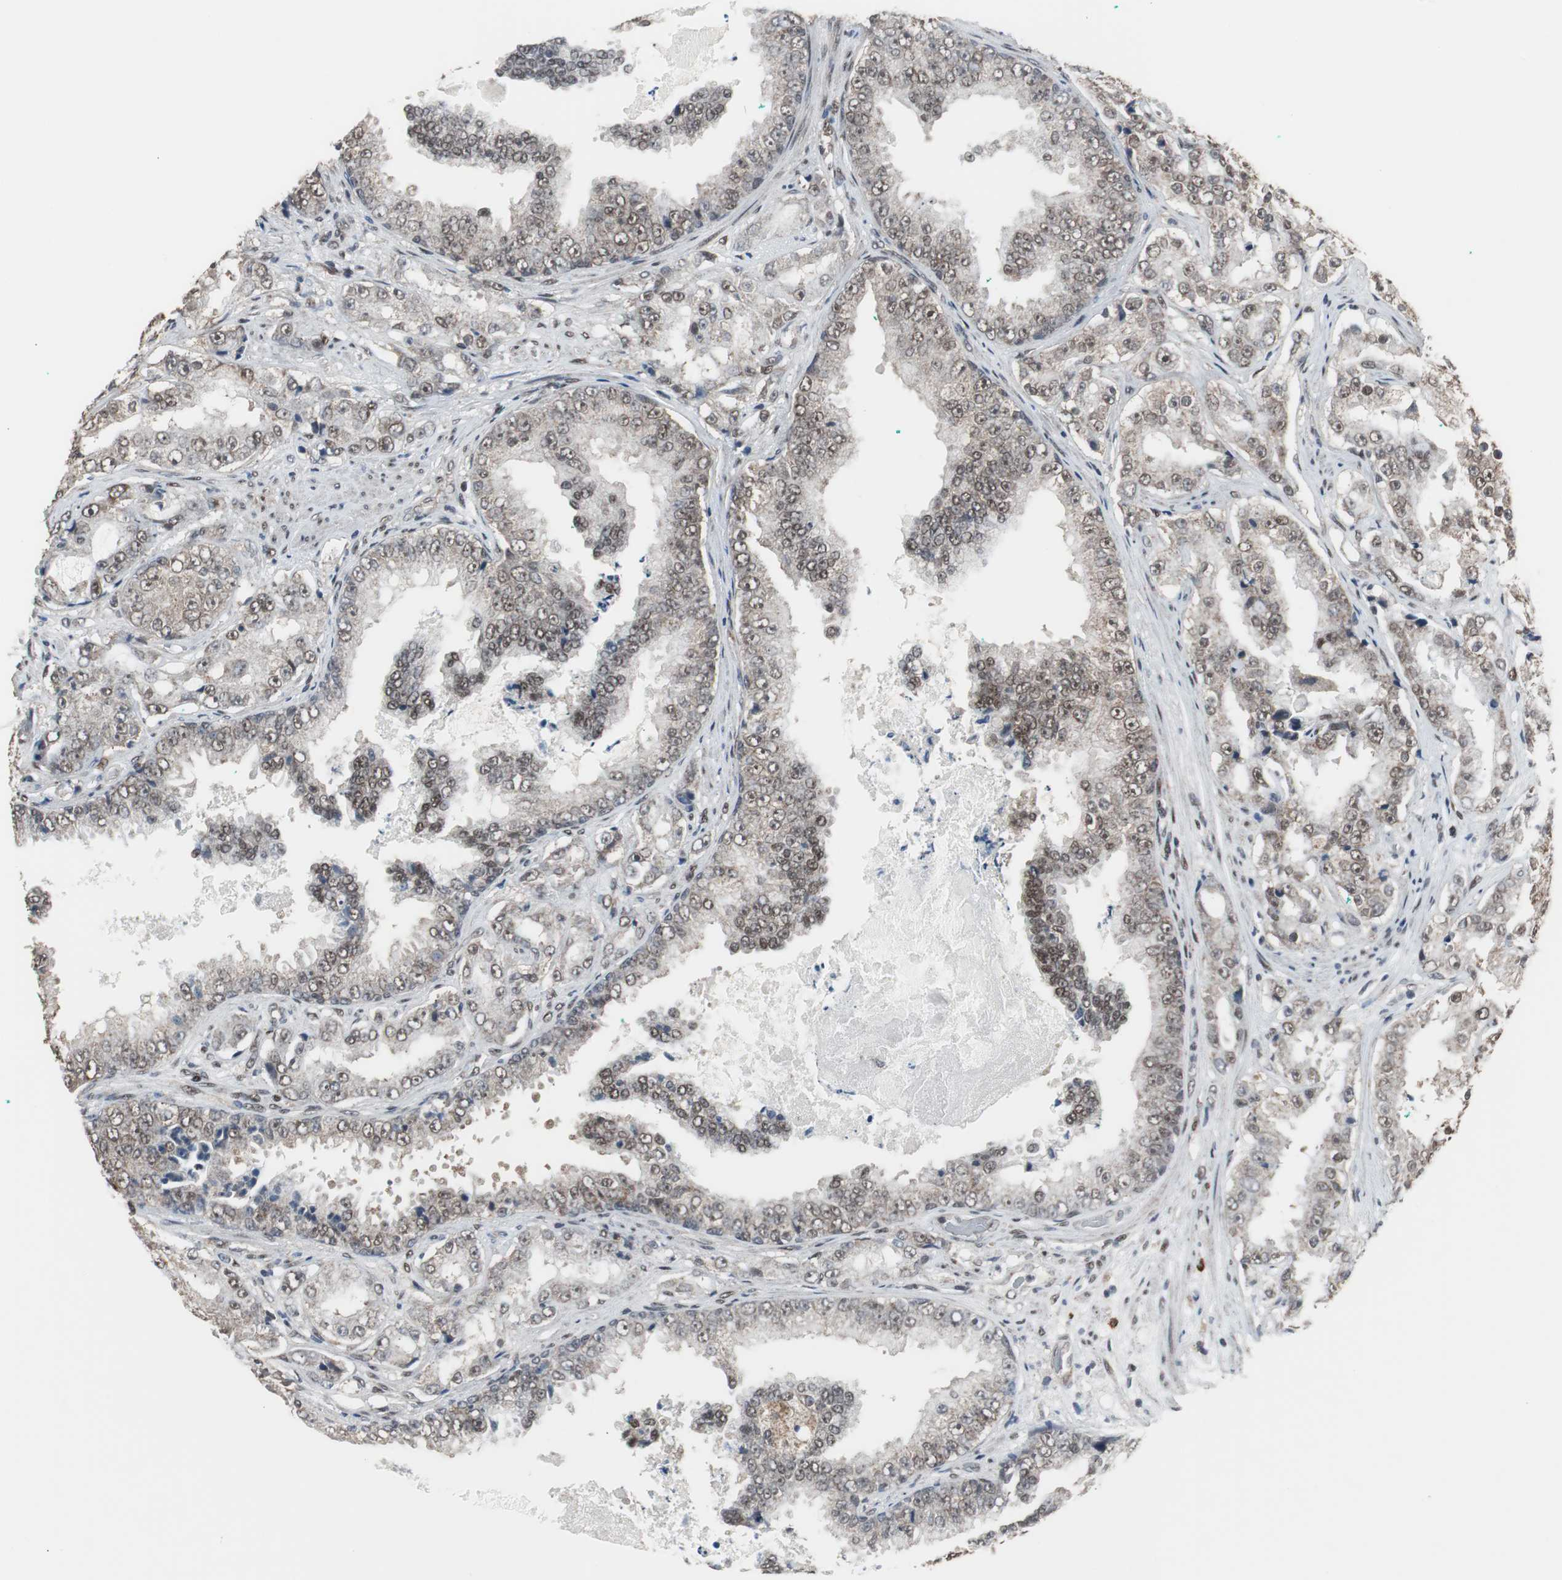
{"staining": {"intensity": "weak", "quantity": ">75%", "location": "nuclear"}, "tissue": "prostate cancer", "cell_type": "Tumor cells", "image_type": "cancer", "snomed": [{"axis": "morphology", "description": "Adenocarcinoma, High grade"}, {"axis": "topography", "description": "Prostate"}], "caption": "The micrograph exhibits a brown stain indicating the presence of a protein in the nuclear of tumor cells in prostate cancer (high-grade adenocarcinoma). The staining is performed using DAB brown chromogen to label protein expression. The nuclei are counter-stained blue using hematoxylin.", "gene": "ZHX2", "patient": {"sex": "male", "age": 73}}